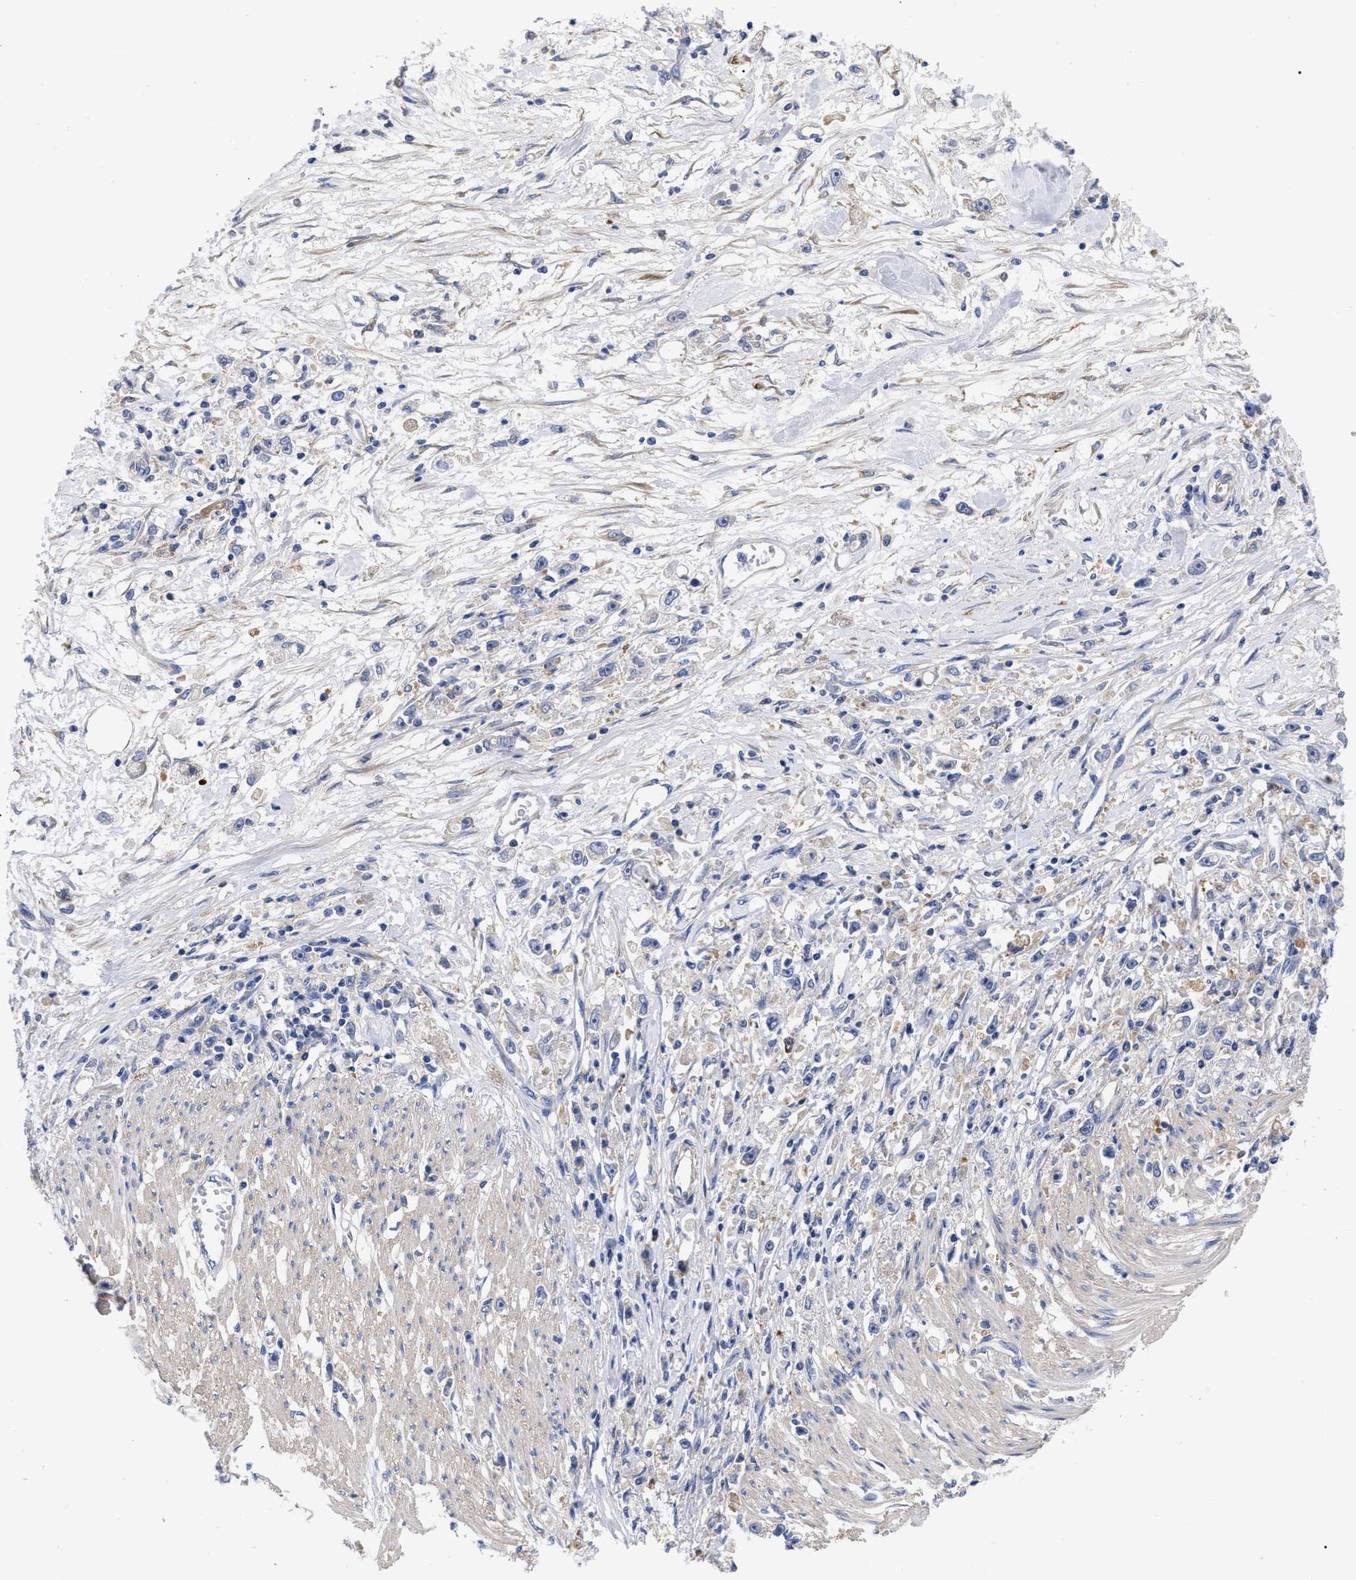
{"staining": {"intensity": "negative", "quantity": "none", "location": "none"}, "tissue": "stomach cancer", "cell_type": "Tumor cells", "image_type": "cancer", "snomed": [{"axis": "morphology", "description": "Adenocarcinoma, NOS"}, {"axis": "topography", "description": "Stomach"}], "caption": "Tumor cells are negative for brown protein staining in adenocarcinoma (stomach).", "gene": "RBKS", "patient": {"sex": "female", "age": 59}}